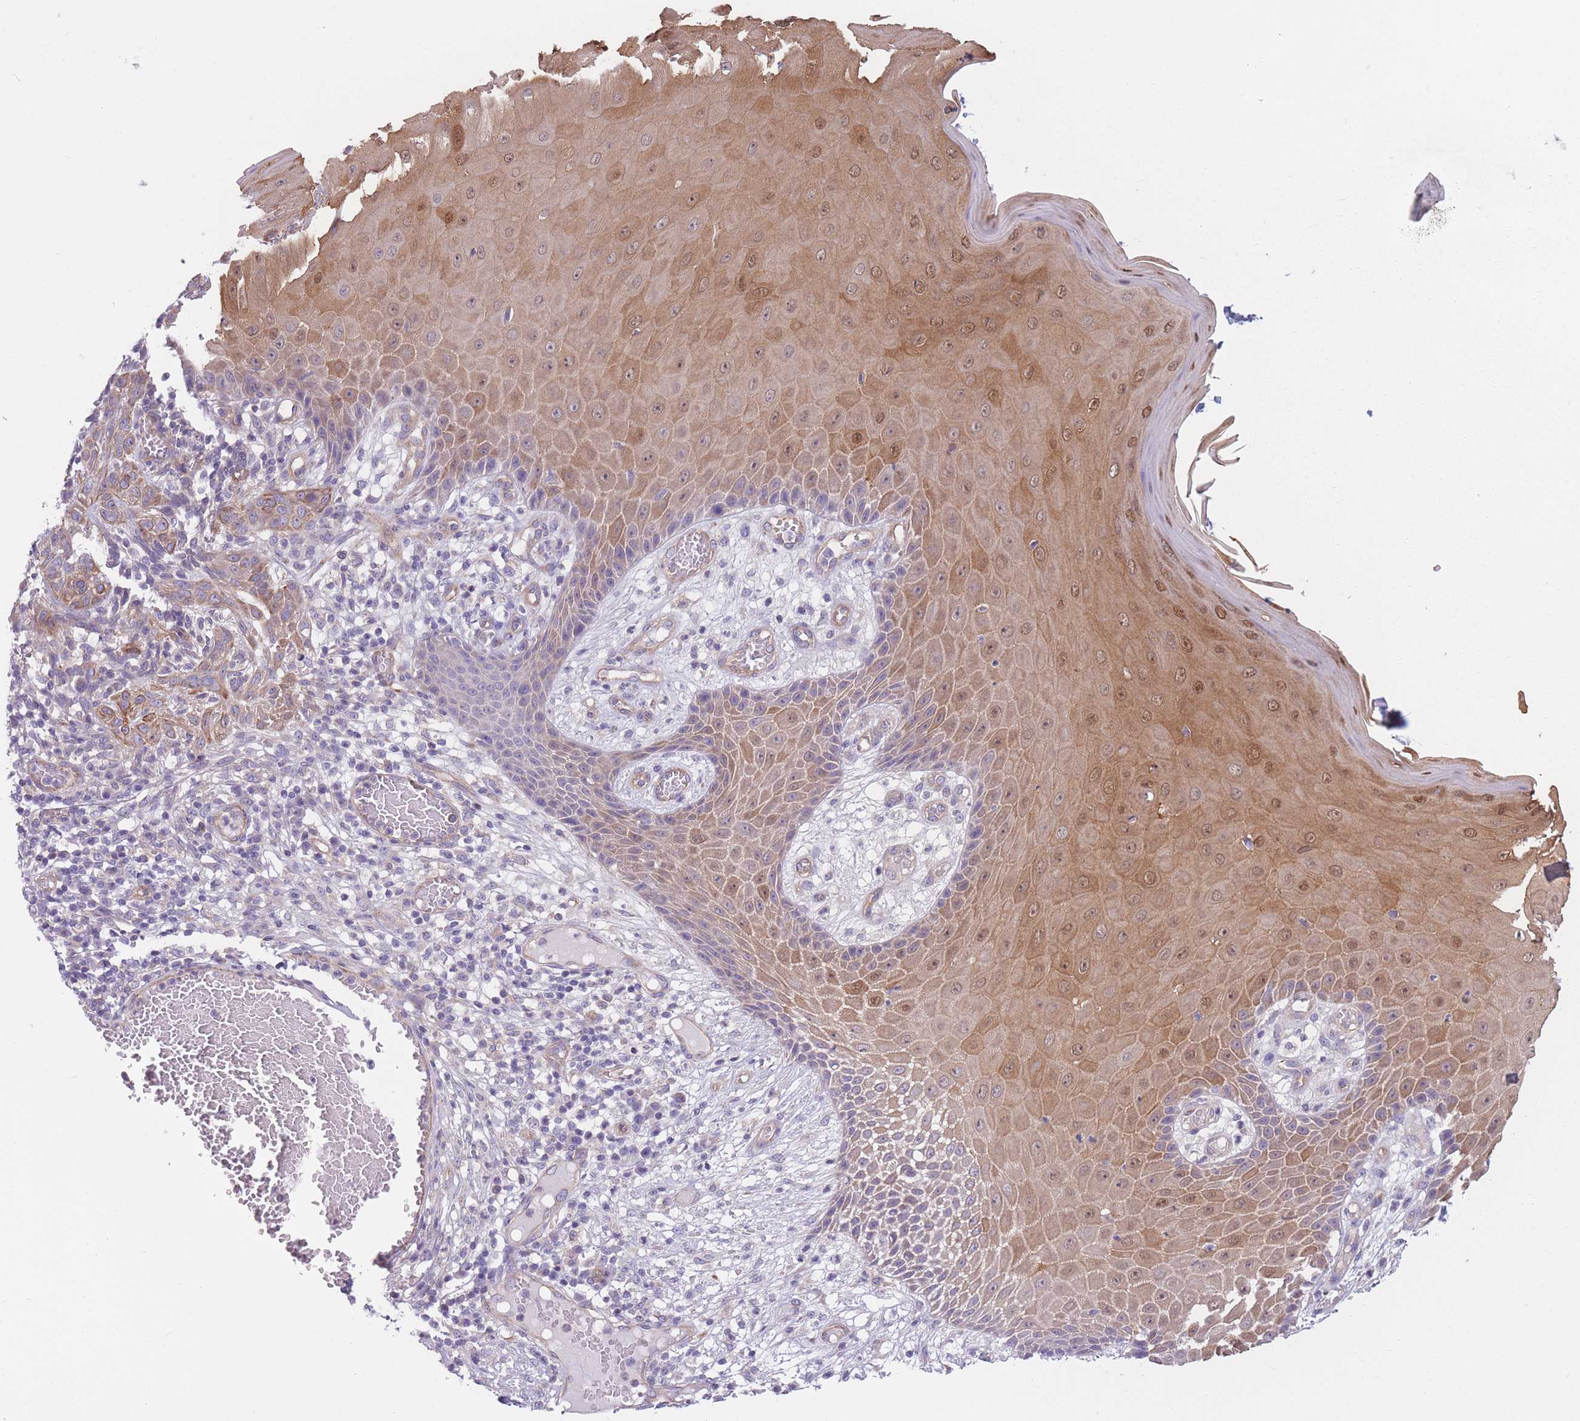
{"staining": {"intensity": "moderate", "quantity": ">75%", "location": "cytoplasmic/membranous"}, "tissue": "skin cancer", "cell_type": "Tumor cells", "image_type": "cancer", "snomed": [{"axis": "morphology", "description": "Normal tissue, NOS"}, {"axis": "morphology", "description": "Basal cell carcinoma"}, {"axis": "topography", "description": "Skin"}], "caption": "Skin cancer stained with a protein marker shows moderate staining in tumor cells.", "gene": "SERPINB3", "patient": {"sex": "male", "age": 64}}